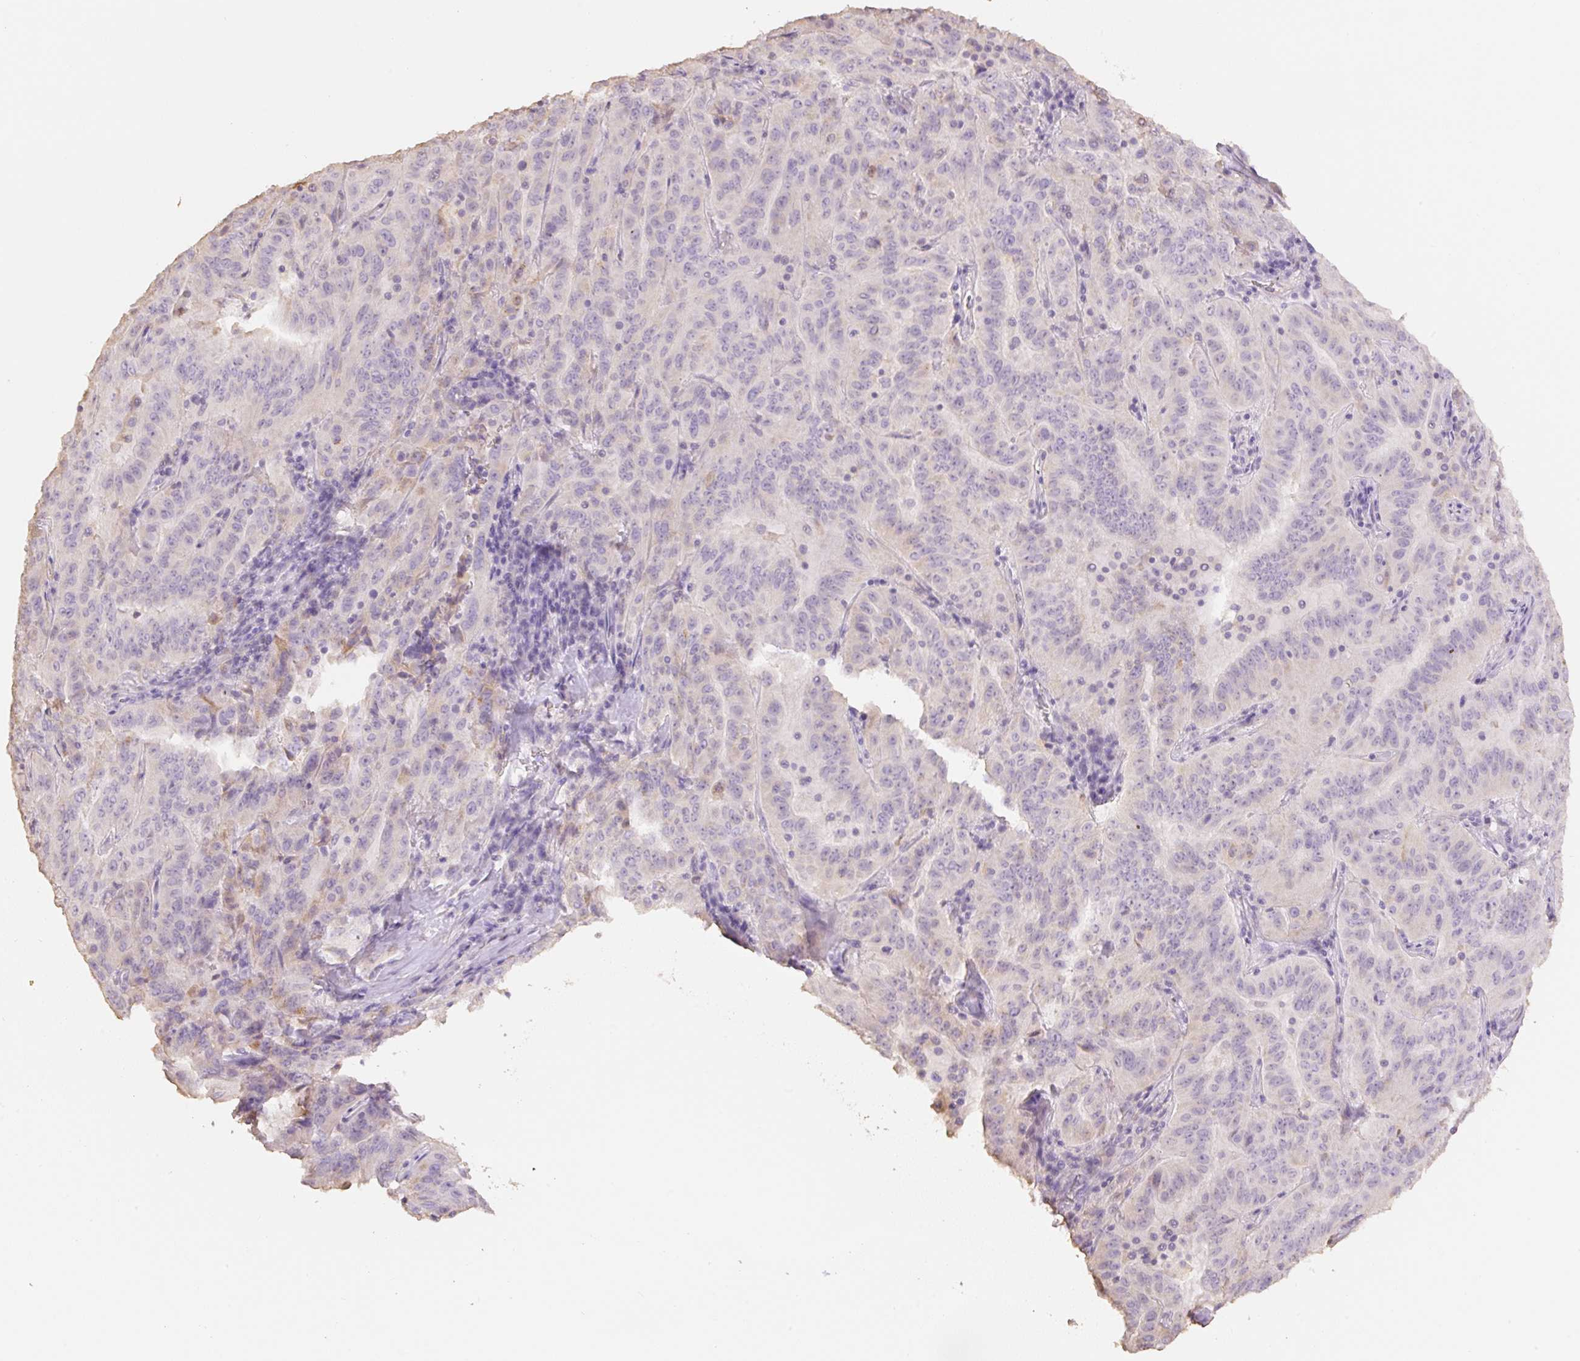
{"staining": {"intensity": "negative", "quantity": "none", "location": "none"}, "tissue": "pancreatic cancer", "cell_type": "Tumor cells", "image_type": "cancer", "snomed": [{"axis": "morphology", "description": "Adenocarcinoma, NOS"}, {"axis": "topography", "description": "Pancreas"}], "caption": "Pancreatic cancer was stained to show a protein in brown. There is no significant positivity in tumor cells. (Immunohistochemistry (ihc), brightfield microscopy, high magnification).", "gene": "MBOAT7", "patient": {"sex": "male", "age": 63}}